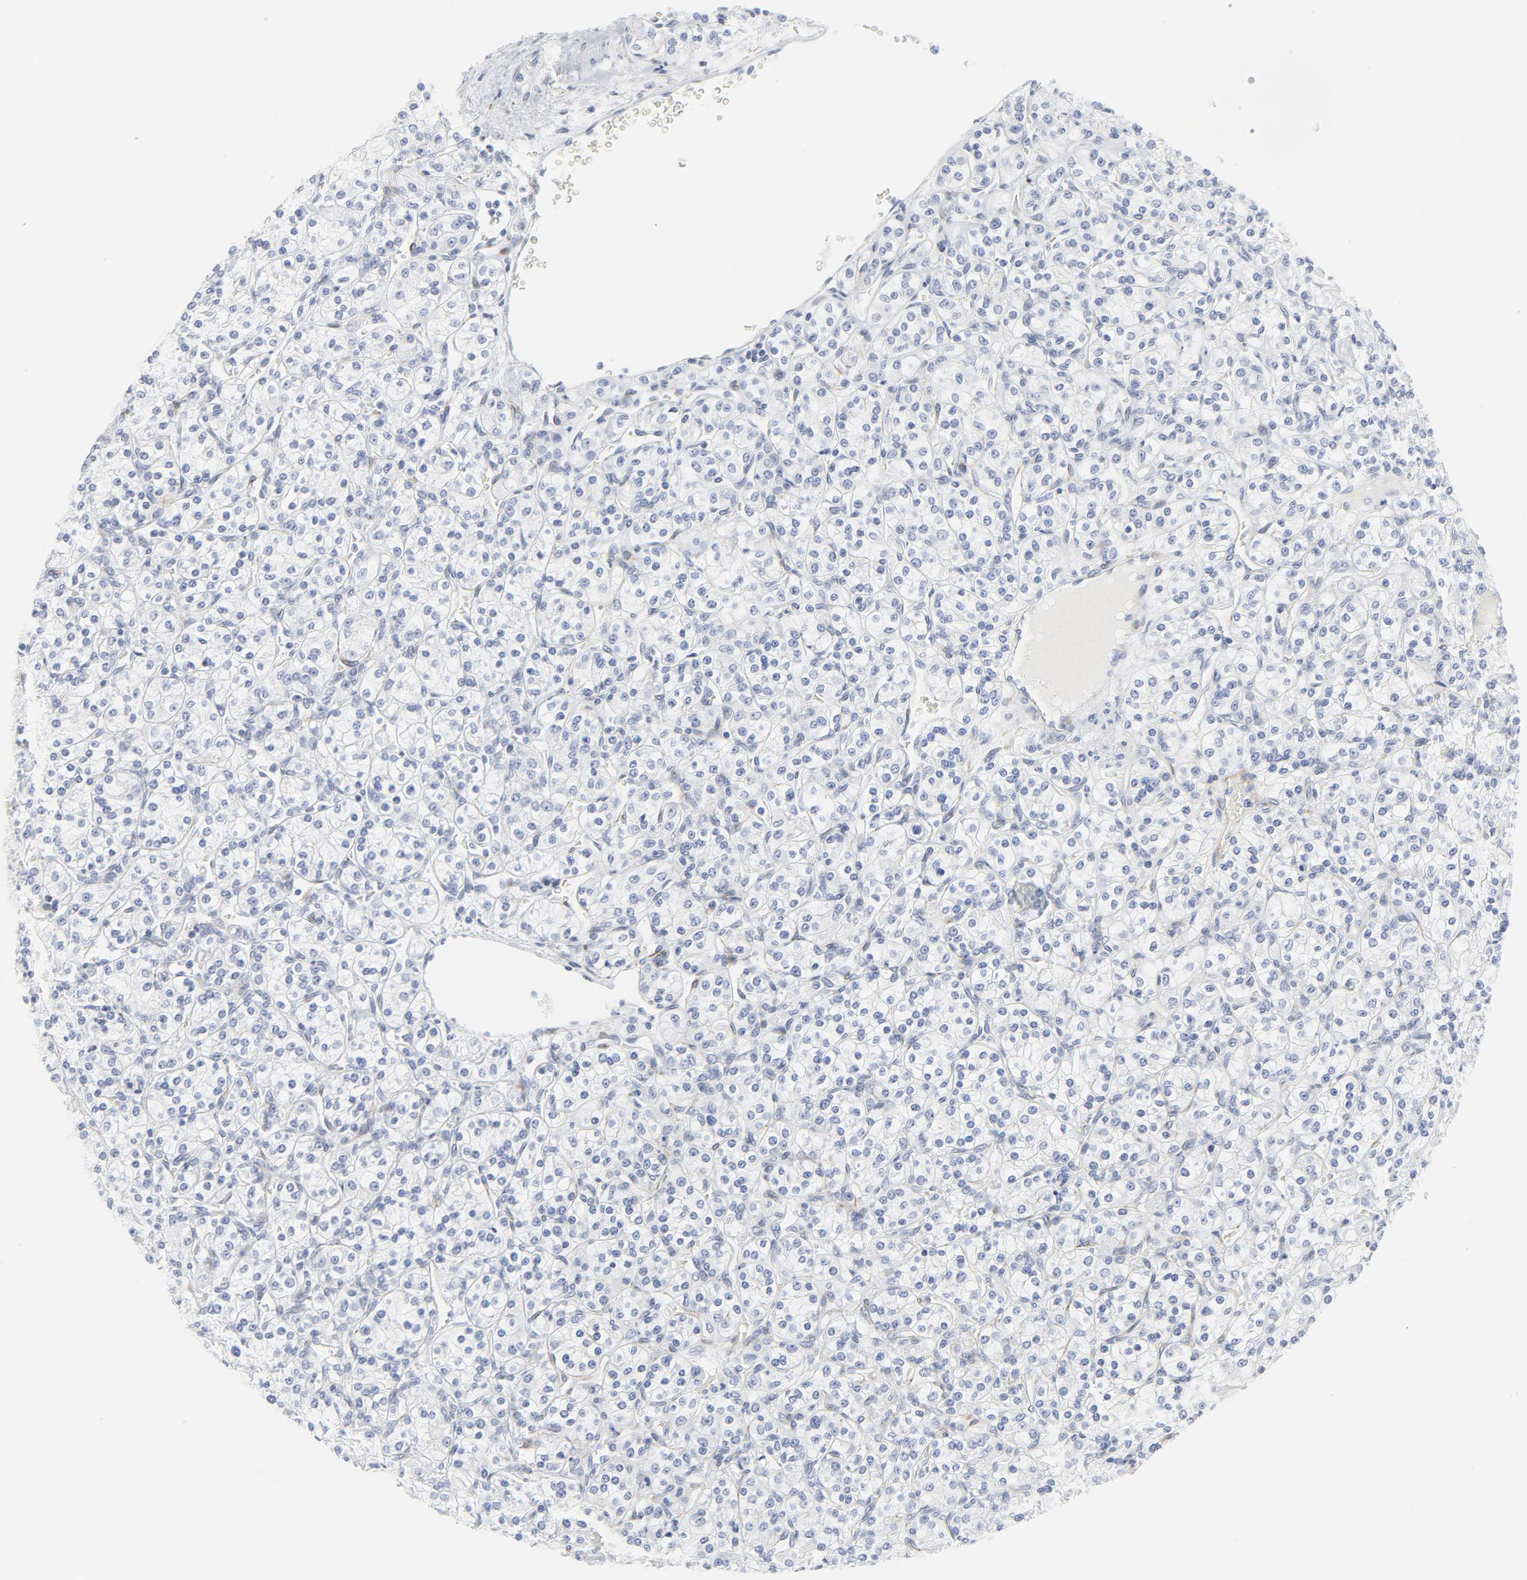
{"staining": {"intensity": "negative", "quantity": "none", "location": "none"}, "tissue": "renal cancer", "cell_type": "Tumor cells", "image_type": "cancer", "snomed": [{"axis": "morphology", "description": "Adenocarcinoma, NOS"}, {"axis": "topography", "description": "Kidney"}], "caption": "Immunohistochemistry of human renal adenocarcinoma reveals no positivity in tumor cells.", "gene": "TUBB1", "patient": {"sex": "male", "age": 77}}